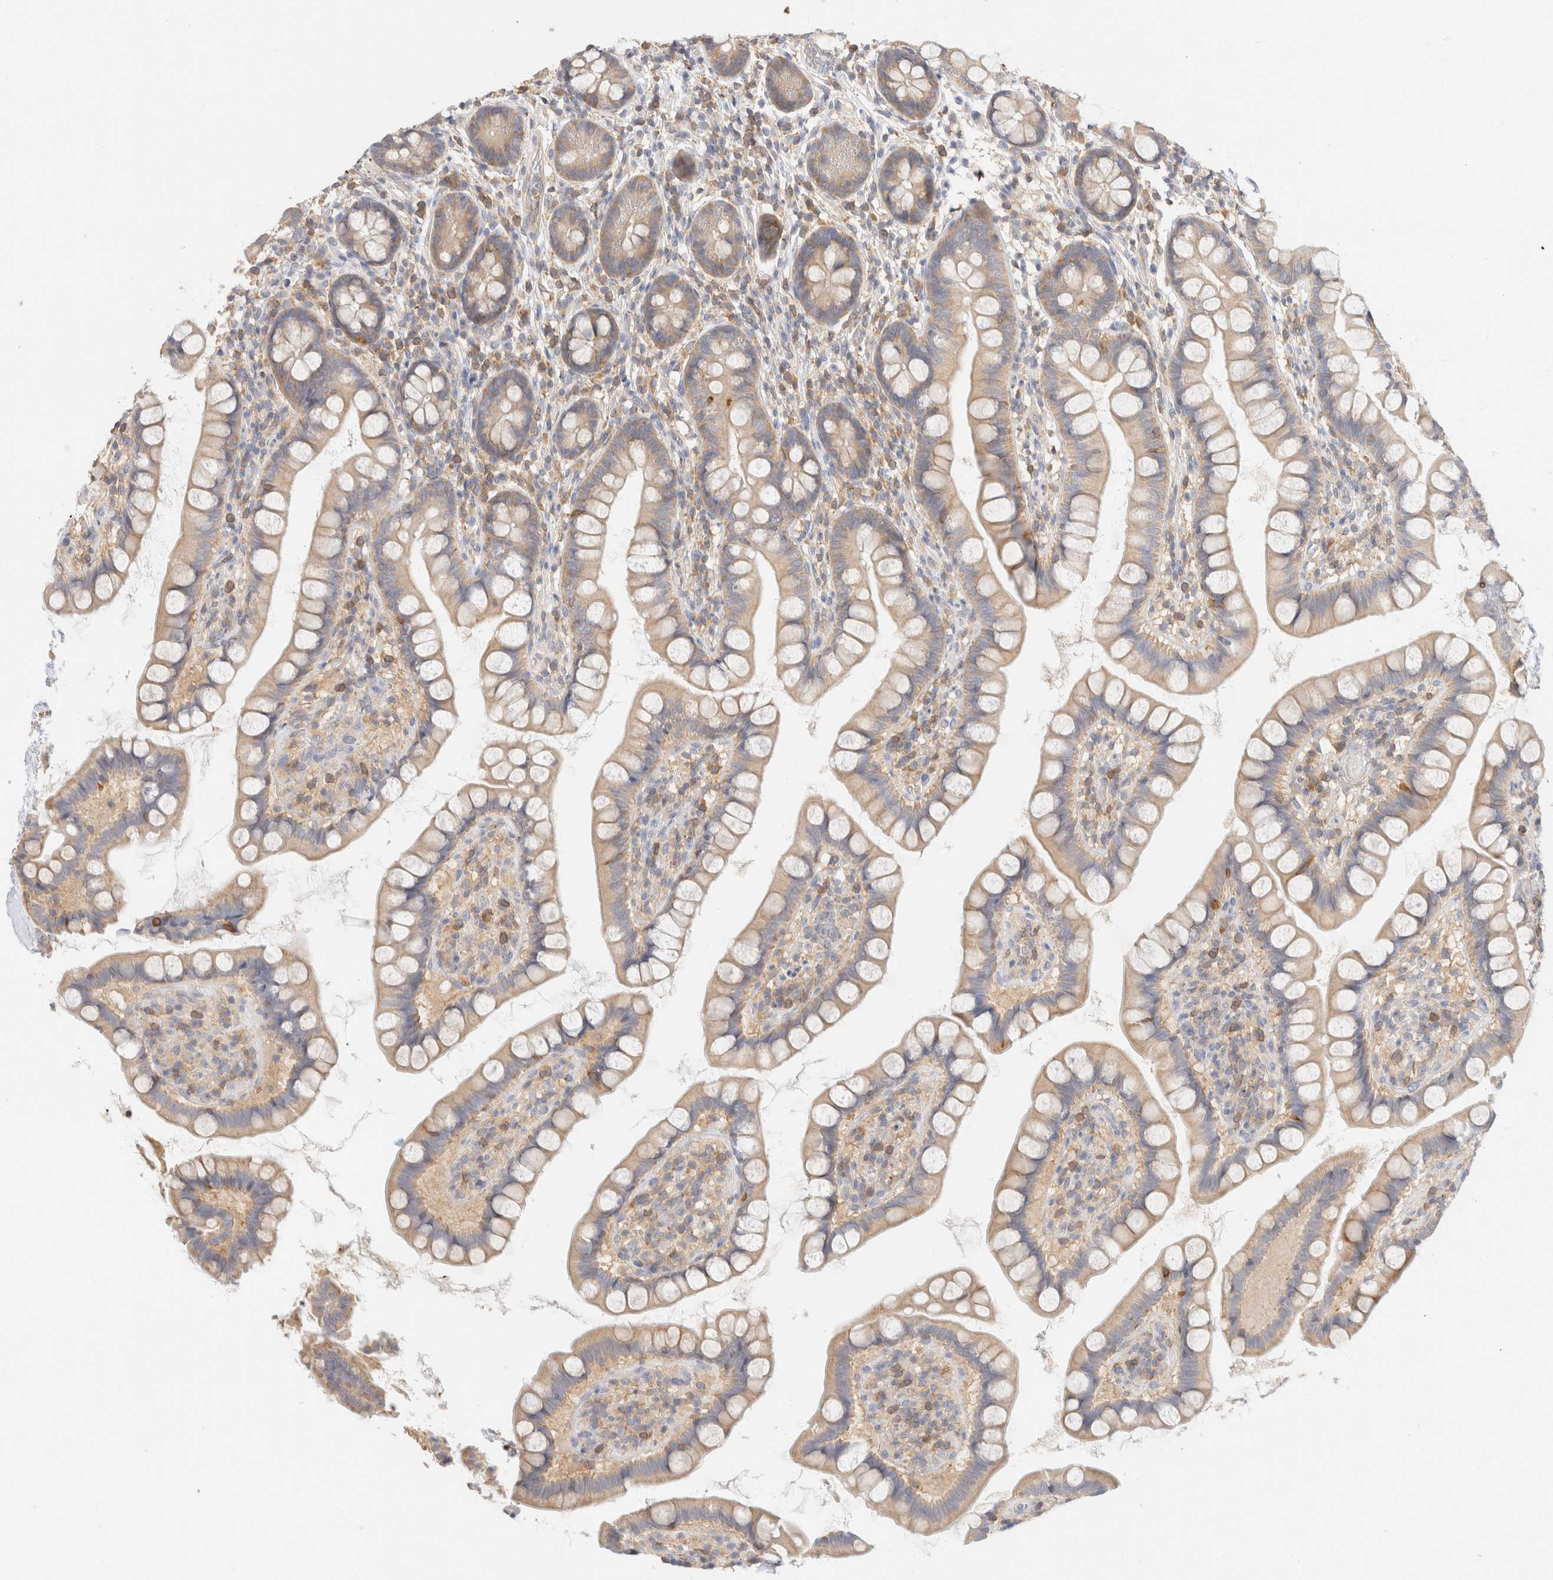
{"staining": {"intensity": "weak", "quantity": "<25%", "location": "cytoplasmic/membranous"}, "tissue": "small intestine", "cell_type": "Glandular cells", "image_type": "normal", "snomed": [{"axis": "morphology", "description": "Normal tissue, NOS"}, {"axis": "topography", "description": "Small intestine"}], "caption": "Immunohistochemical staining of unremarkable small intestine reveals no significant positivity in glandular cells. (DAB immunohistochemistry (IHC) with hematoxylin counter stain).", "gene": "SH3GLB2", "patient": {"sex": "female", "age": 84}}